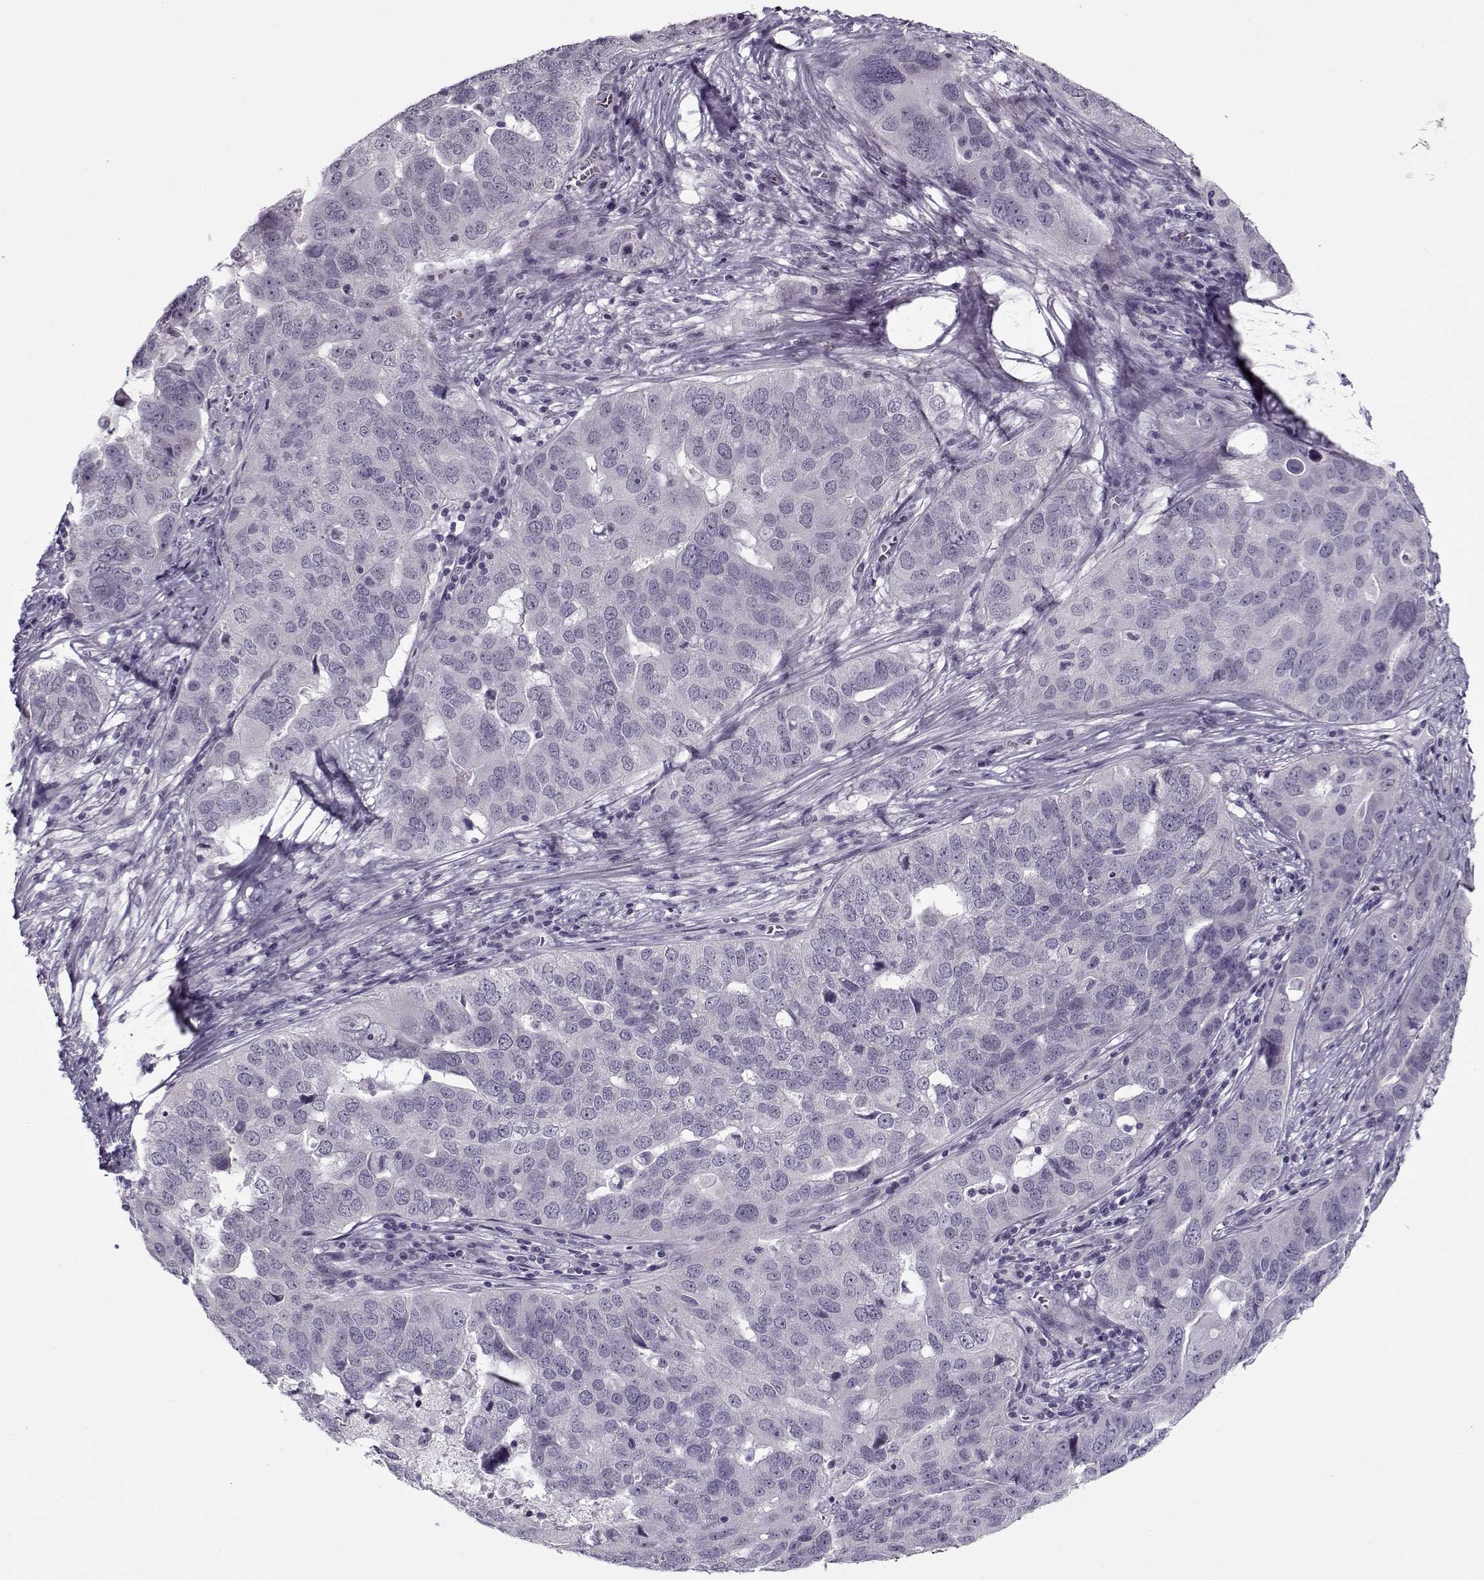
{"staining": {"intensity": "negative", "quantity": "none", "location": "none"}, "tissue": "ovarian cancer", "cell_type": "Tumor cells", "image_type": "cancer", "snomed": [{"axis": "morphology", "description": "Carcinoma, endometroid"}, {"axis": "topography", "description": "Soft tissue"}, {"axis": "topography", "description": "Ovary"}], "caption": "The IHC photomicrograph has no significant staining in tumor cells of endometroid carcinoma (ovarian) tissue.", "gene": "CIBAR1", "patient": {"sex": "female", "age": 52}}